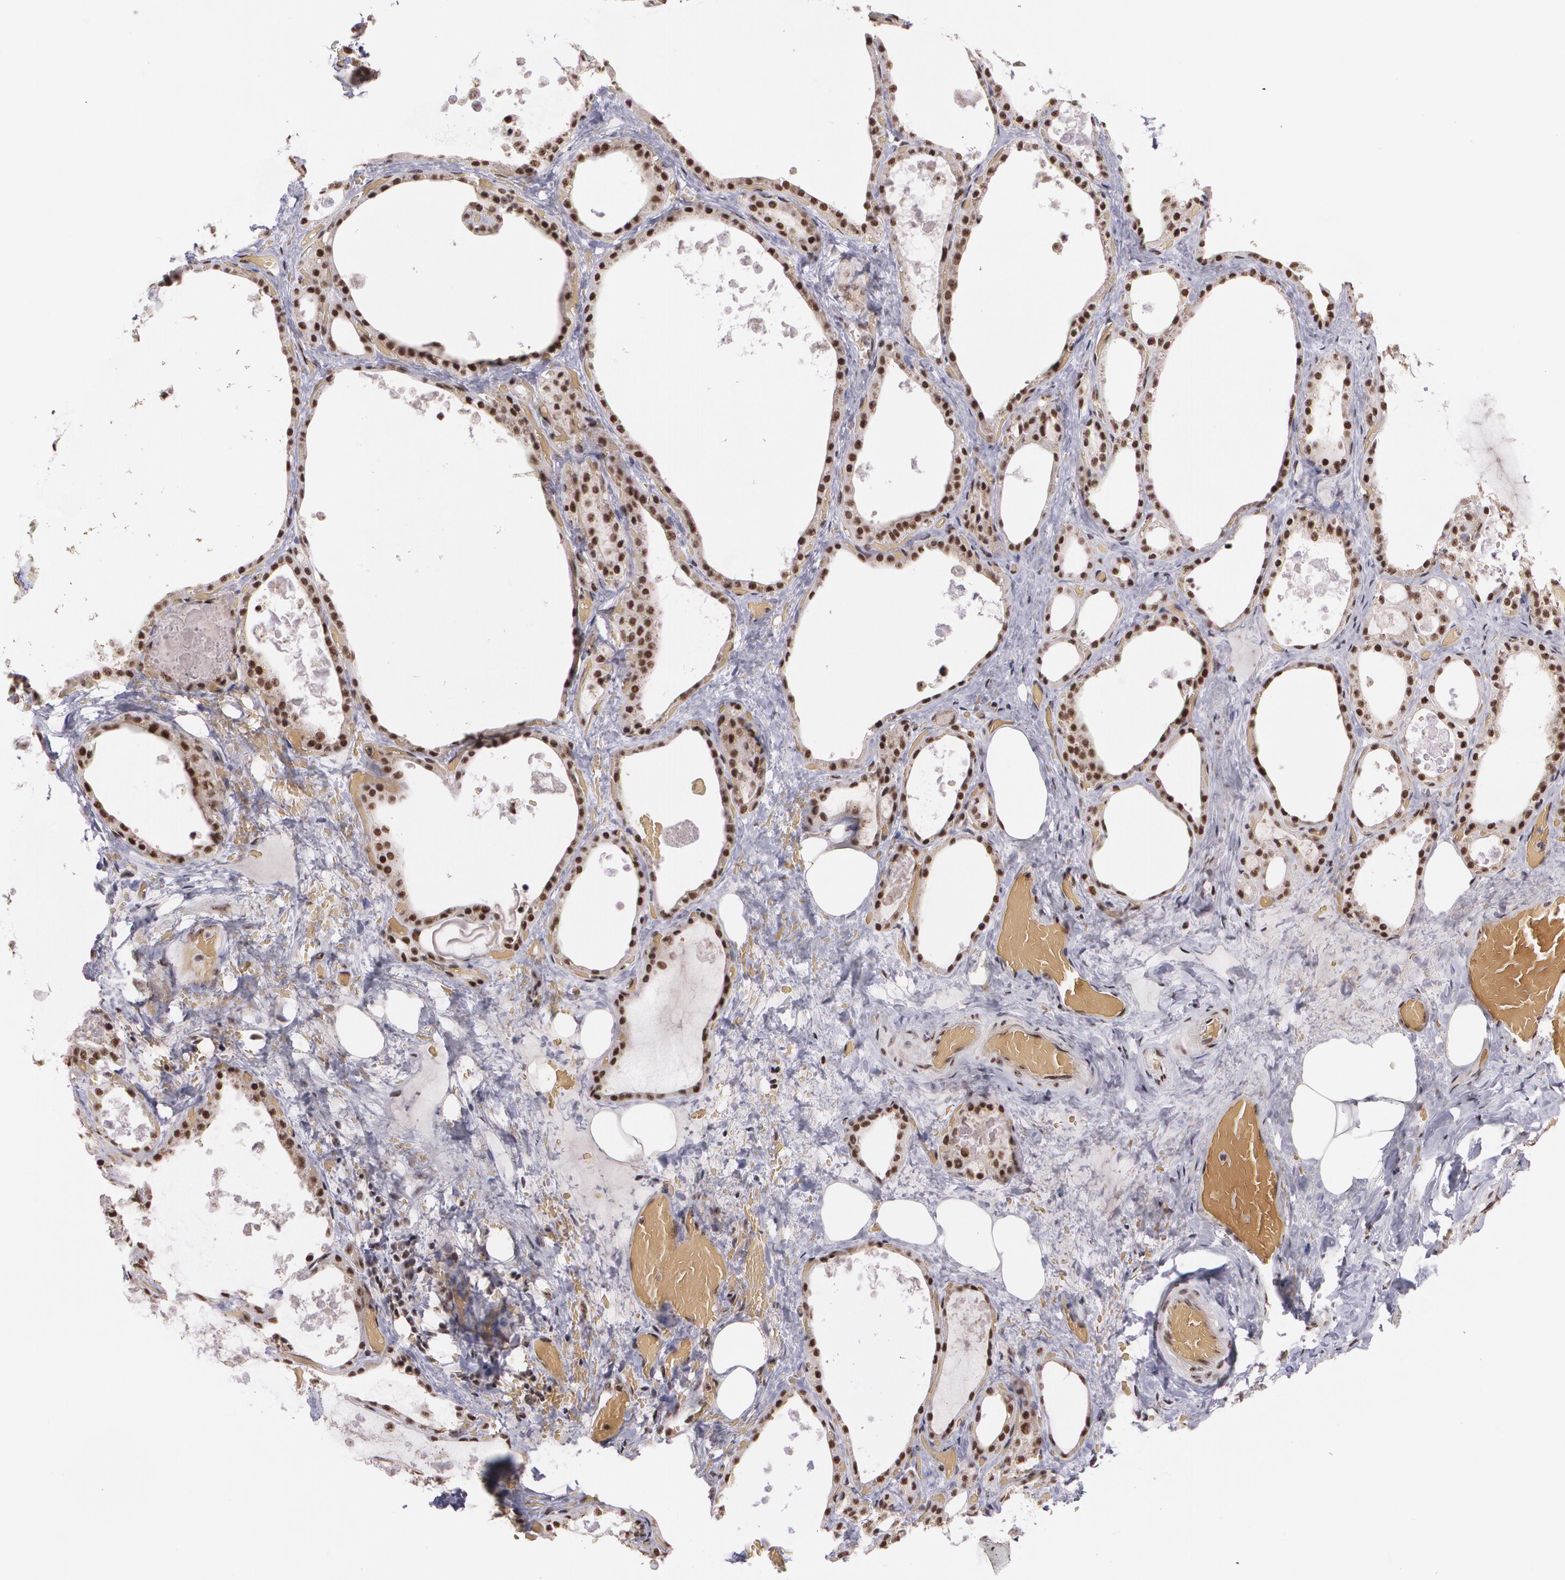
{"staining": {"intensity": "moderate", "quantity": ">75%", "location": "cytoplasmic/membranous,nuclear"}, "tissue": "thyroid gland", "cell_type": "Glandular cells", "image_type": "normal", "snomed": [{"axis": "morphology", "description": "Normal tissue, NOS"}, {"axis": "topography", "description": "Thyroid gland"}], "caption": "Thyroid gland stained with a brown dye demonstrates moderate cytoplasmic/membranous,nuclear positive expression in about >75% of glandular cells.", "gene": "C6orf15", "patient": {"sex": "male", "age": 61}}